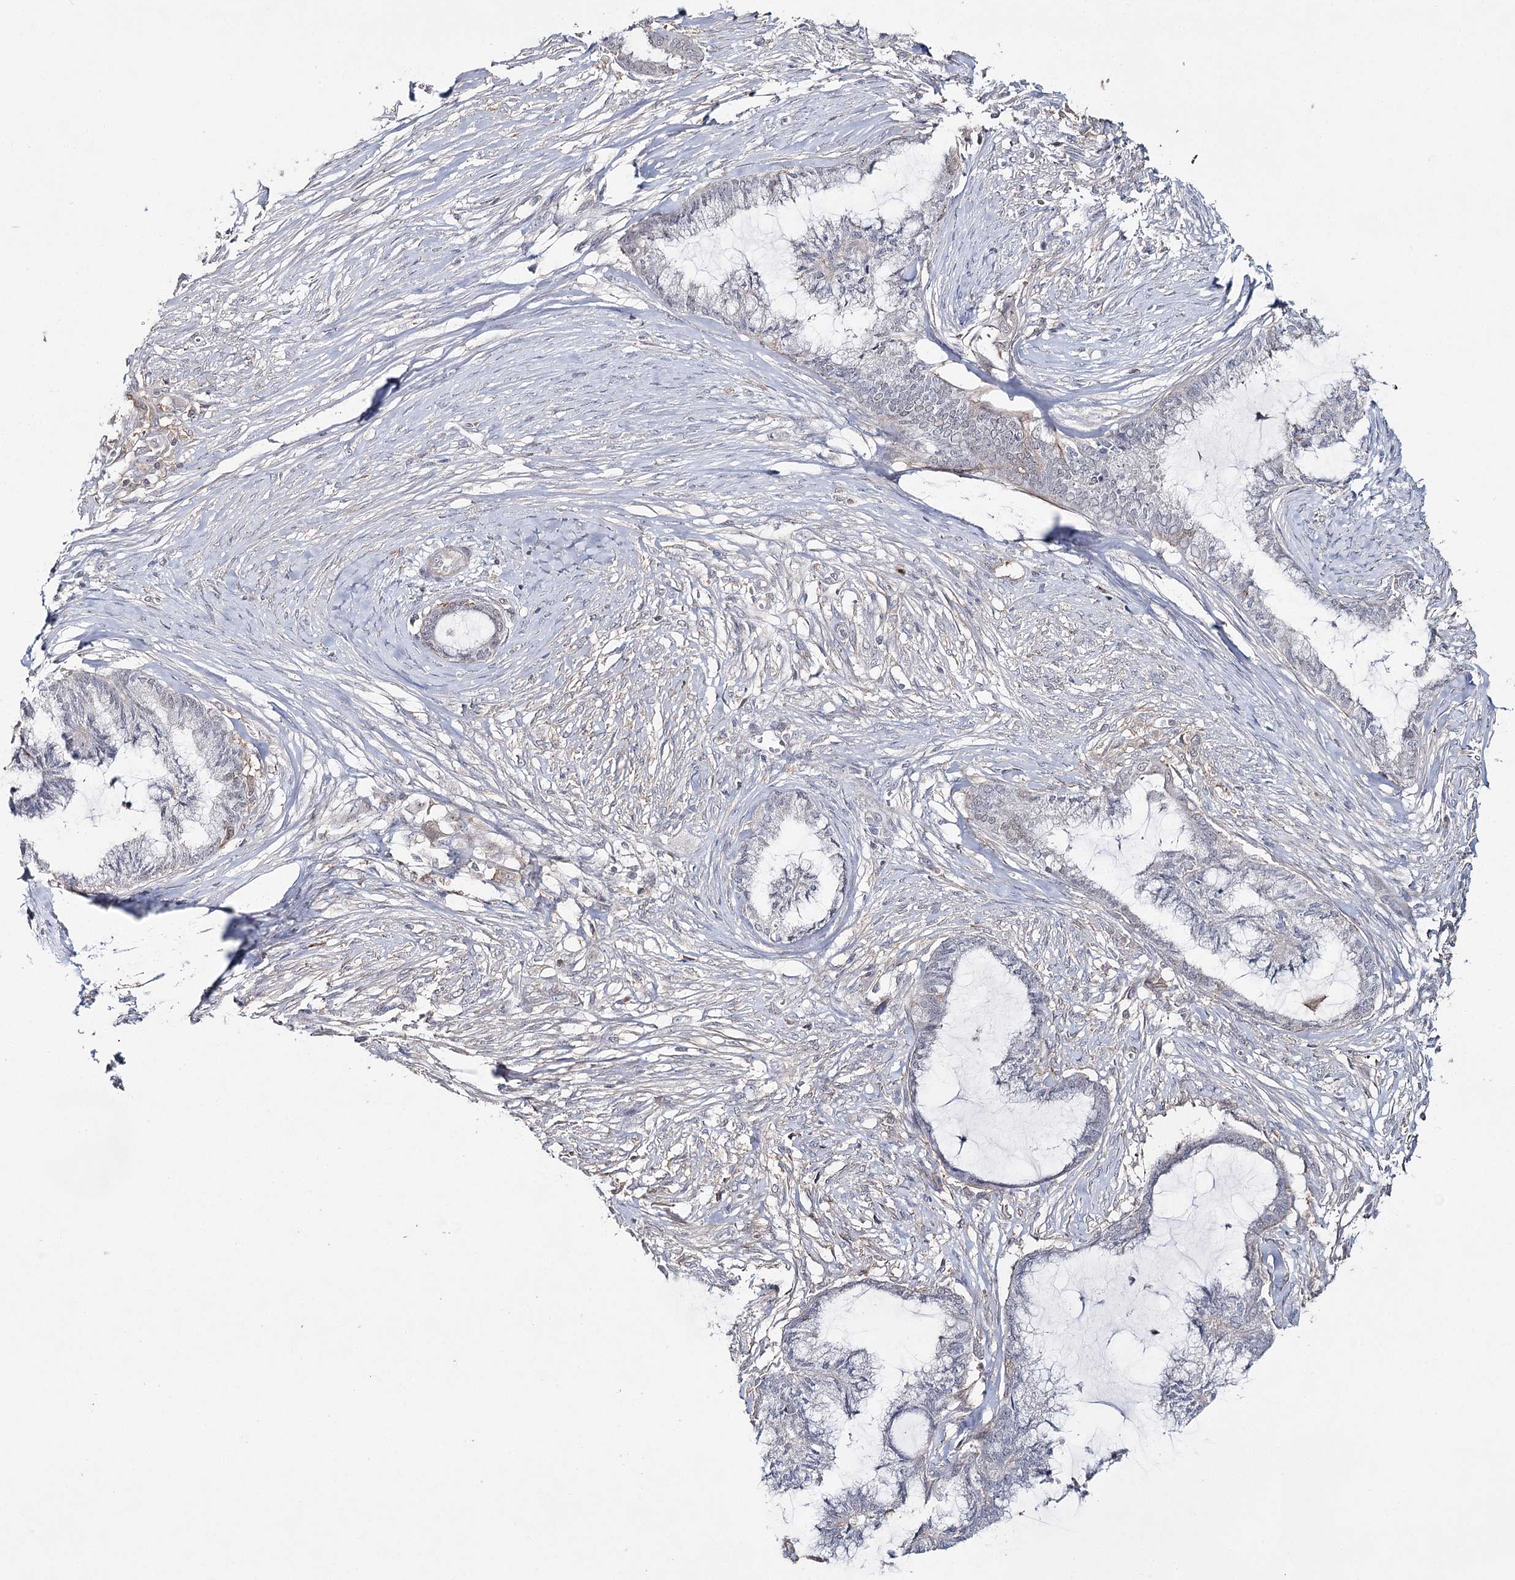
{"staining": {"intensity": "negative", "quantity": "none", "location": "none"}, "tissue": "endometrial cancer", "cell_type": "Tumor cells", "image_type": "cancer", "snomed": [{"axis": "morphology", "description": "Adenocarcinoma, NOS"}, {"axis": "topography", "description": "Endometrium"}], "caption": "An immunohistochemistry image of endometrial cancer (adenocarcinoma) is shown. There is no staining in tumor cells of endometrial cancer (adenocarcinoma).", "gene": "ZC3H8", "patient": {"sex": "female", "age": 86}}